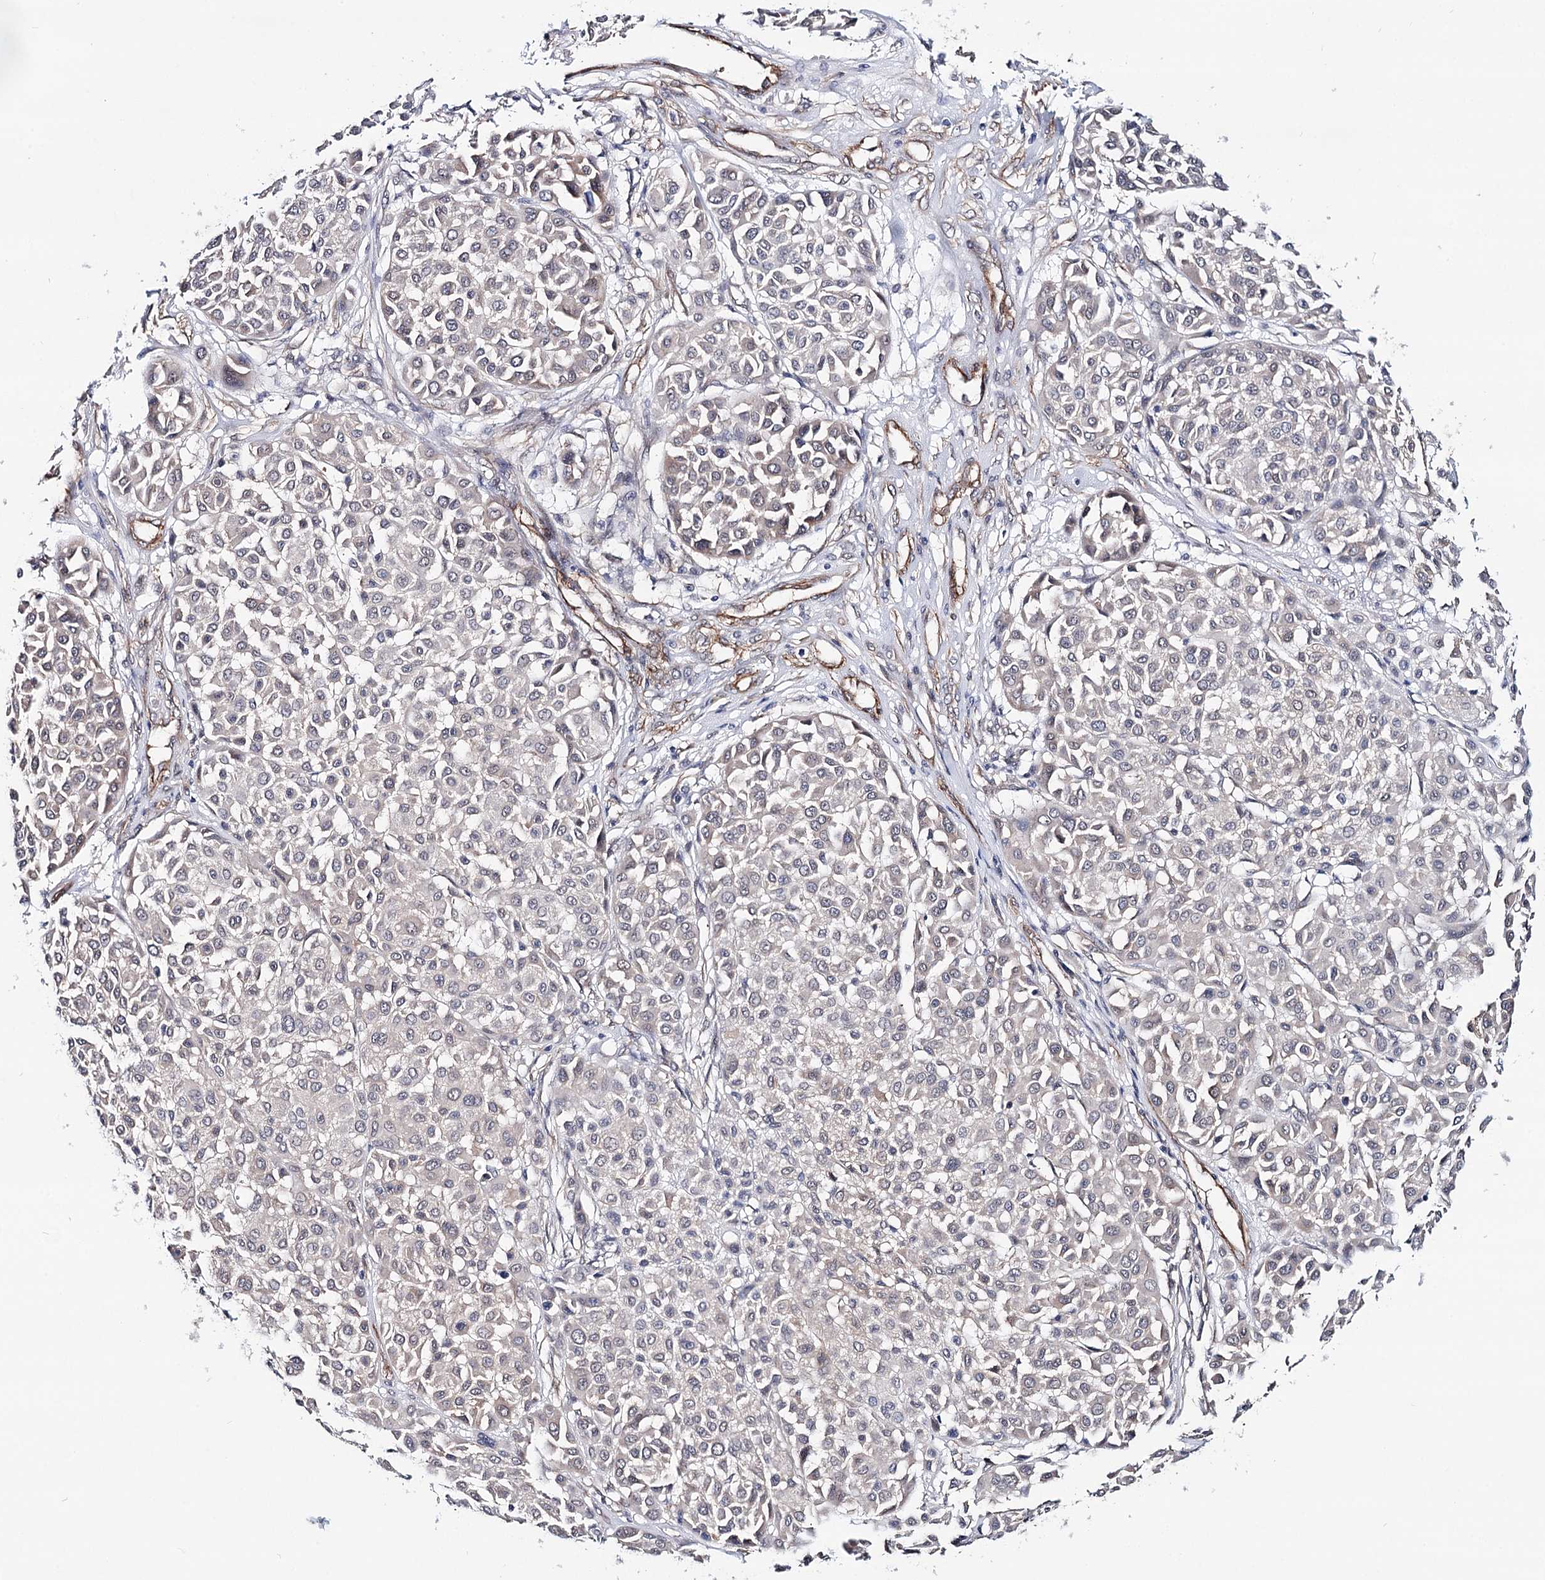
{"staining": {"intensity": "negative", "quantity": "none", "location": "none"}, "tissue": "melanoma", "cell_type": "Tumor cells", "image_type": "cancer", "snomed": [{"axis": "morphology", "description": "Malignant melanoma, Metastatic site"}, {"axis": "topography", "description": "Soft tissue"}], "caption": "Tumor cells show no significant staining in malignant melanoma (metastatic site).", "gene": "PPP2R5B", "patient": {"sex": "male", "age": 41}}